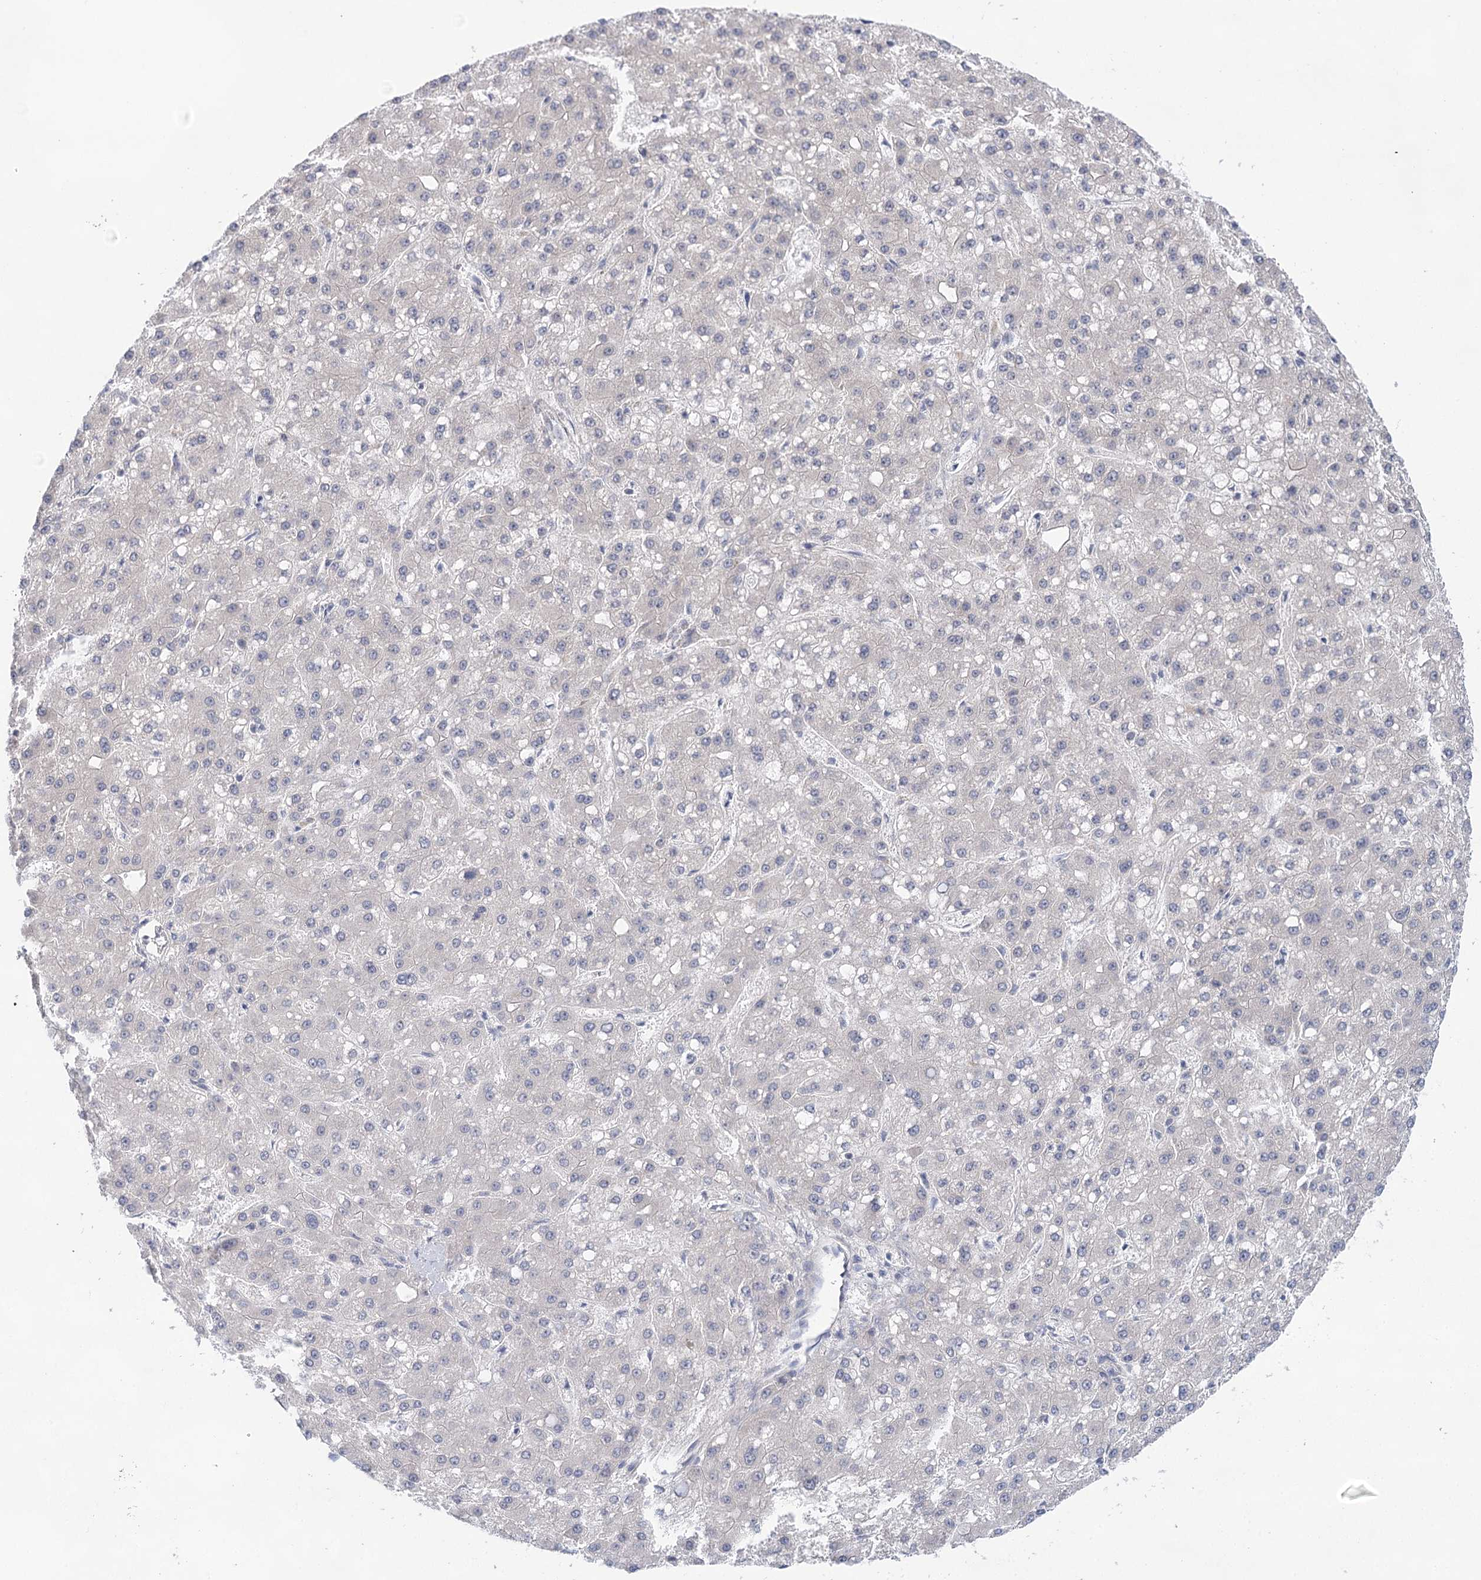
{"staining": {"intensity": "negative", "quantity": "none", "location": "none"}, "tissue": "liver cancer", "cell_type": "Tumor cells", "image_type": "cancer", "snomed": [{"axis": "morphology", "description": "Carcinoma, Hepatocellular, NOS"}, {"axis": "topography", "description": "Liver"}], "caption": "Tumor cells show no significant protein staining in liver hepatocellular carcinoma.", "gene": "LALBA", "patient": {"sex": "male", "age": 67}}